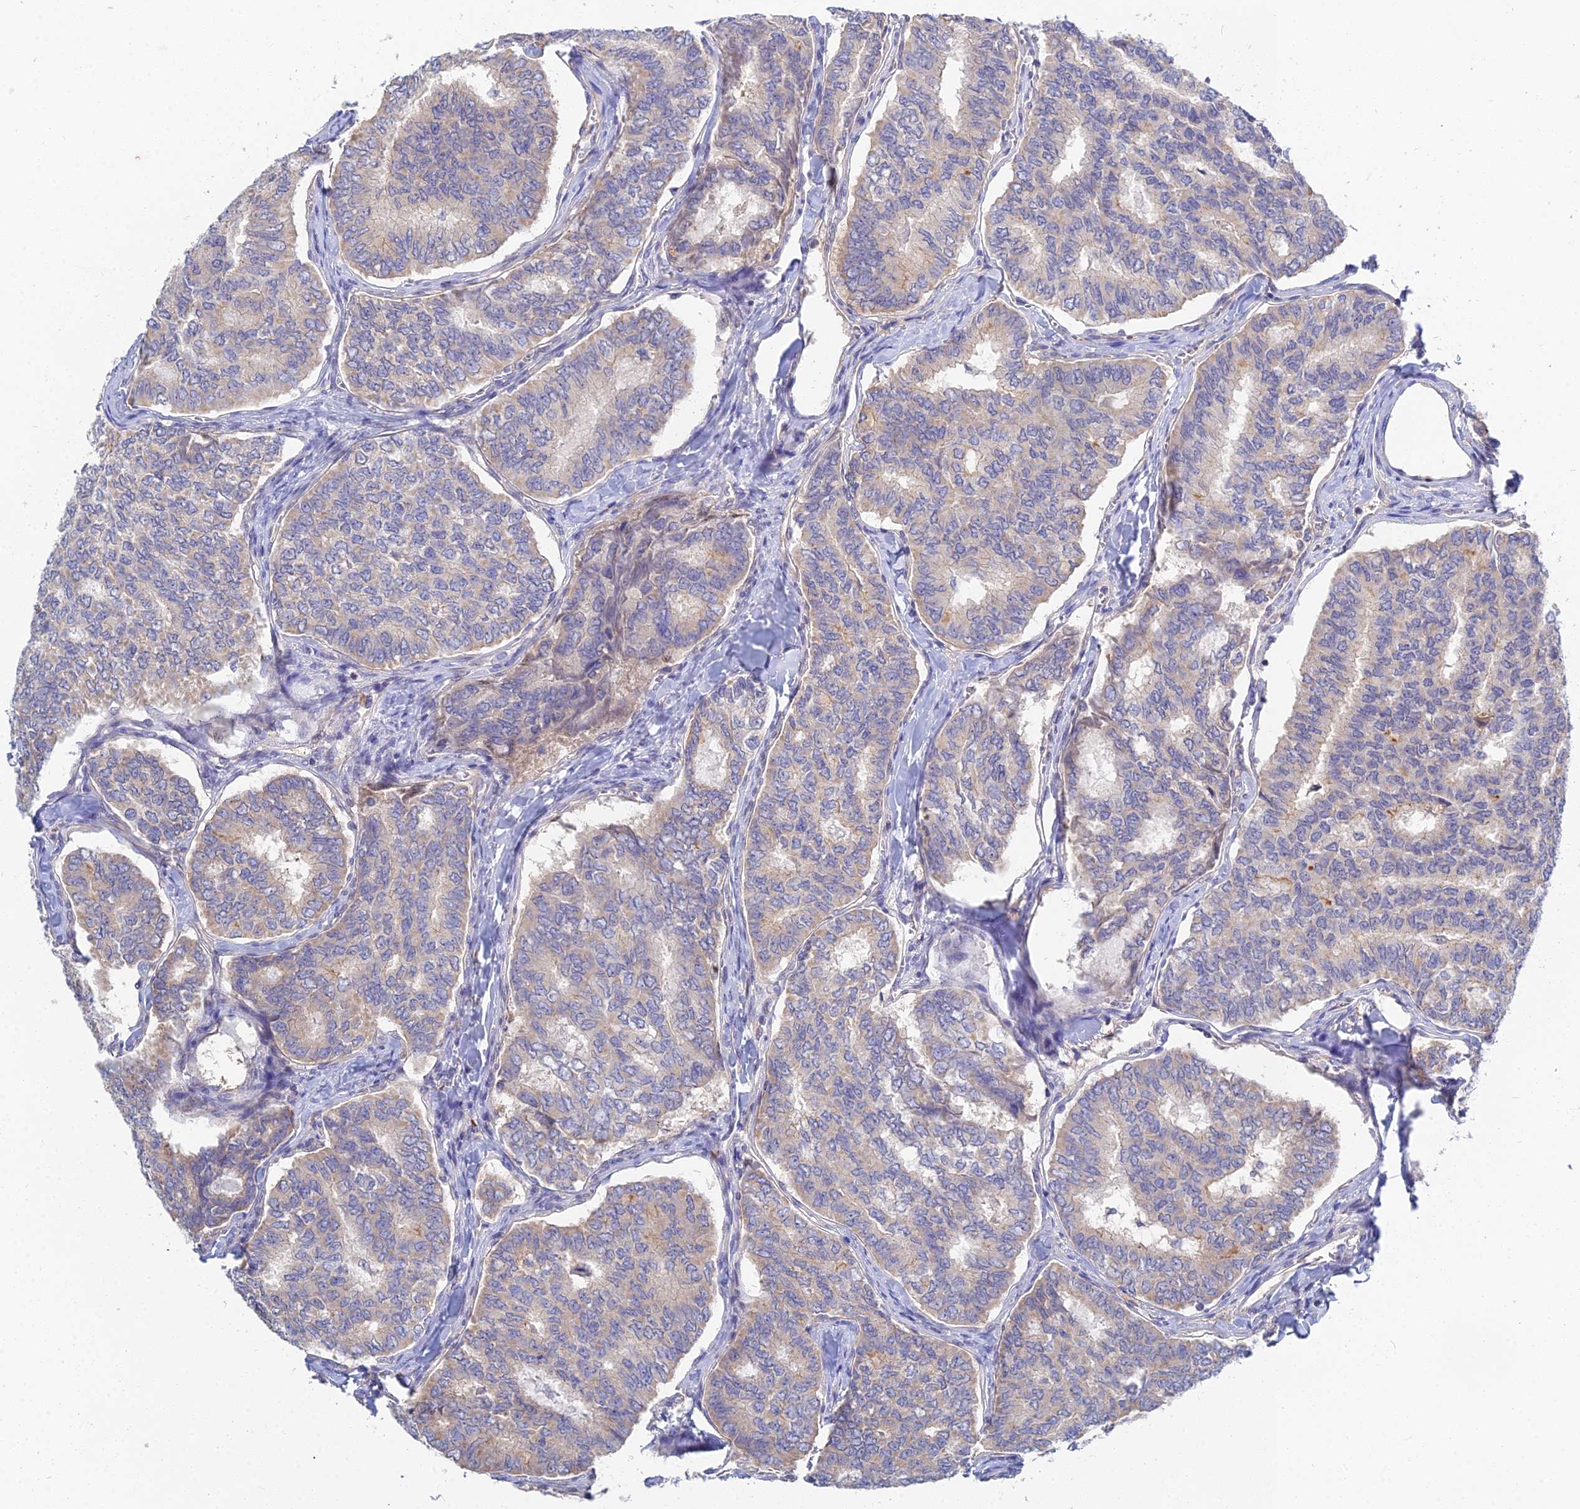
{"staining": {"intensity": "negative", "quantity": "none", "location": "none"}, "tissue": "thyroid cancer", "cell_type": "Tumor cells", "image_type": "cancer", "snomed": [{"axis": "morphology", "description": "Papillary adenocarcinoma, NOS"}, {"axis": "topography", "description": "Thyroid gland"}], "caption": "The immunohistochemistry photomicrograph has no significant expression in tumor cells of thyroid cancer tissue. (Stains: DAB immunohistochemistry (IHC) with hematoxylin counter stain, Microscopy: brightfield microscopy at high magnification).", "gene": "DNAH14", "patient": {"sex": "female", "age": 35}}